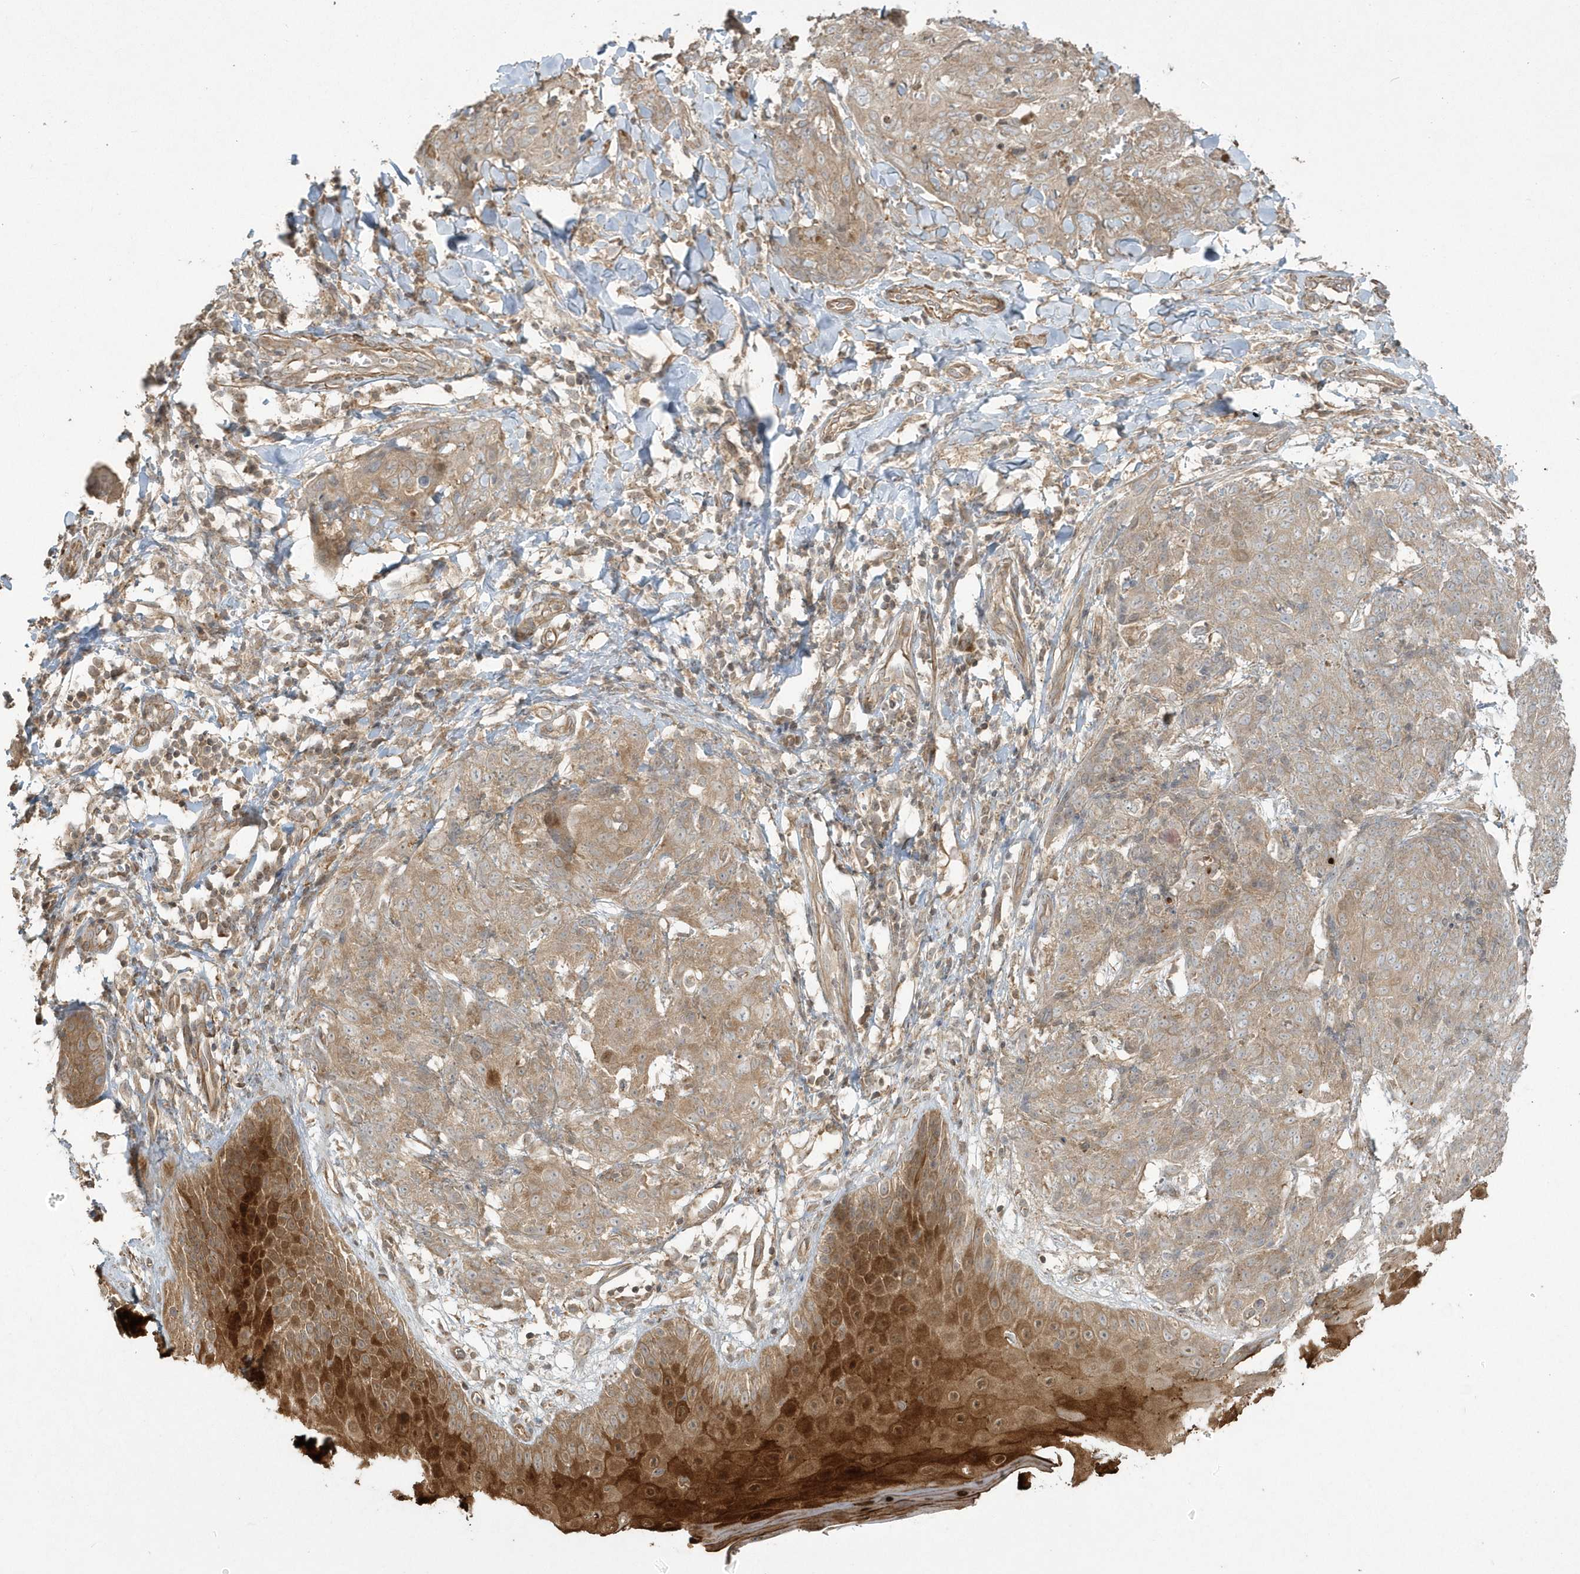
{"staining": {"intensity": "moderate", "quantity": ">75%", "location": "cytoplasmic/membranous"}, "tissue": "skin cancer", "cell_type": "Tumor cells", "image_type": "cancer", "snomed": [{"axis": "morphology", "description": "Squamous cell carcinoma, NOS"}, {"axis": "topography", "description": "Skin"}, {"axis": "topography", "description": "Vulva"}], "caption": "Protein positivity by immunohistochemistry reveals moderate cytoplasmic/membranous staining in approximately >75% of tumor cells in skin cancer. (DAB IHC with brightfield microscopy, high magnification).", "gene": "ARMC8", "patient": {"sex": "female", "age": 85}}